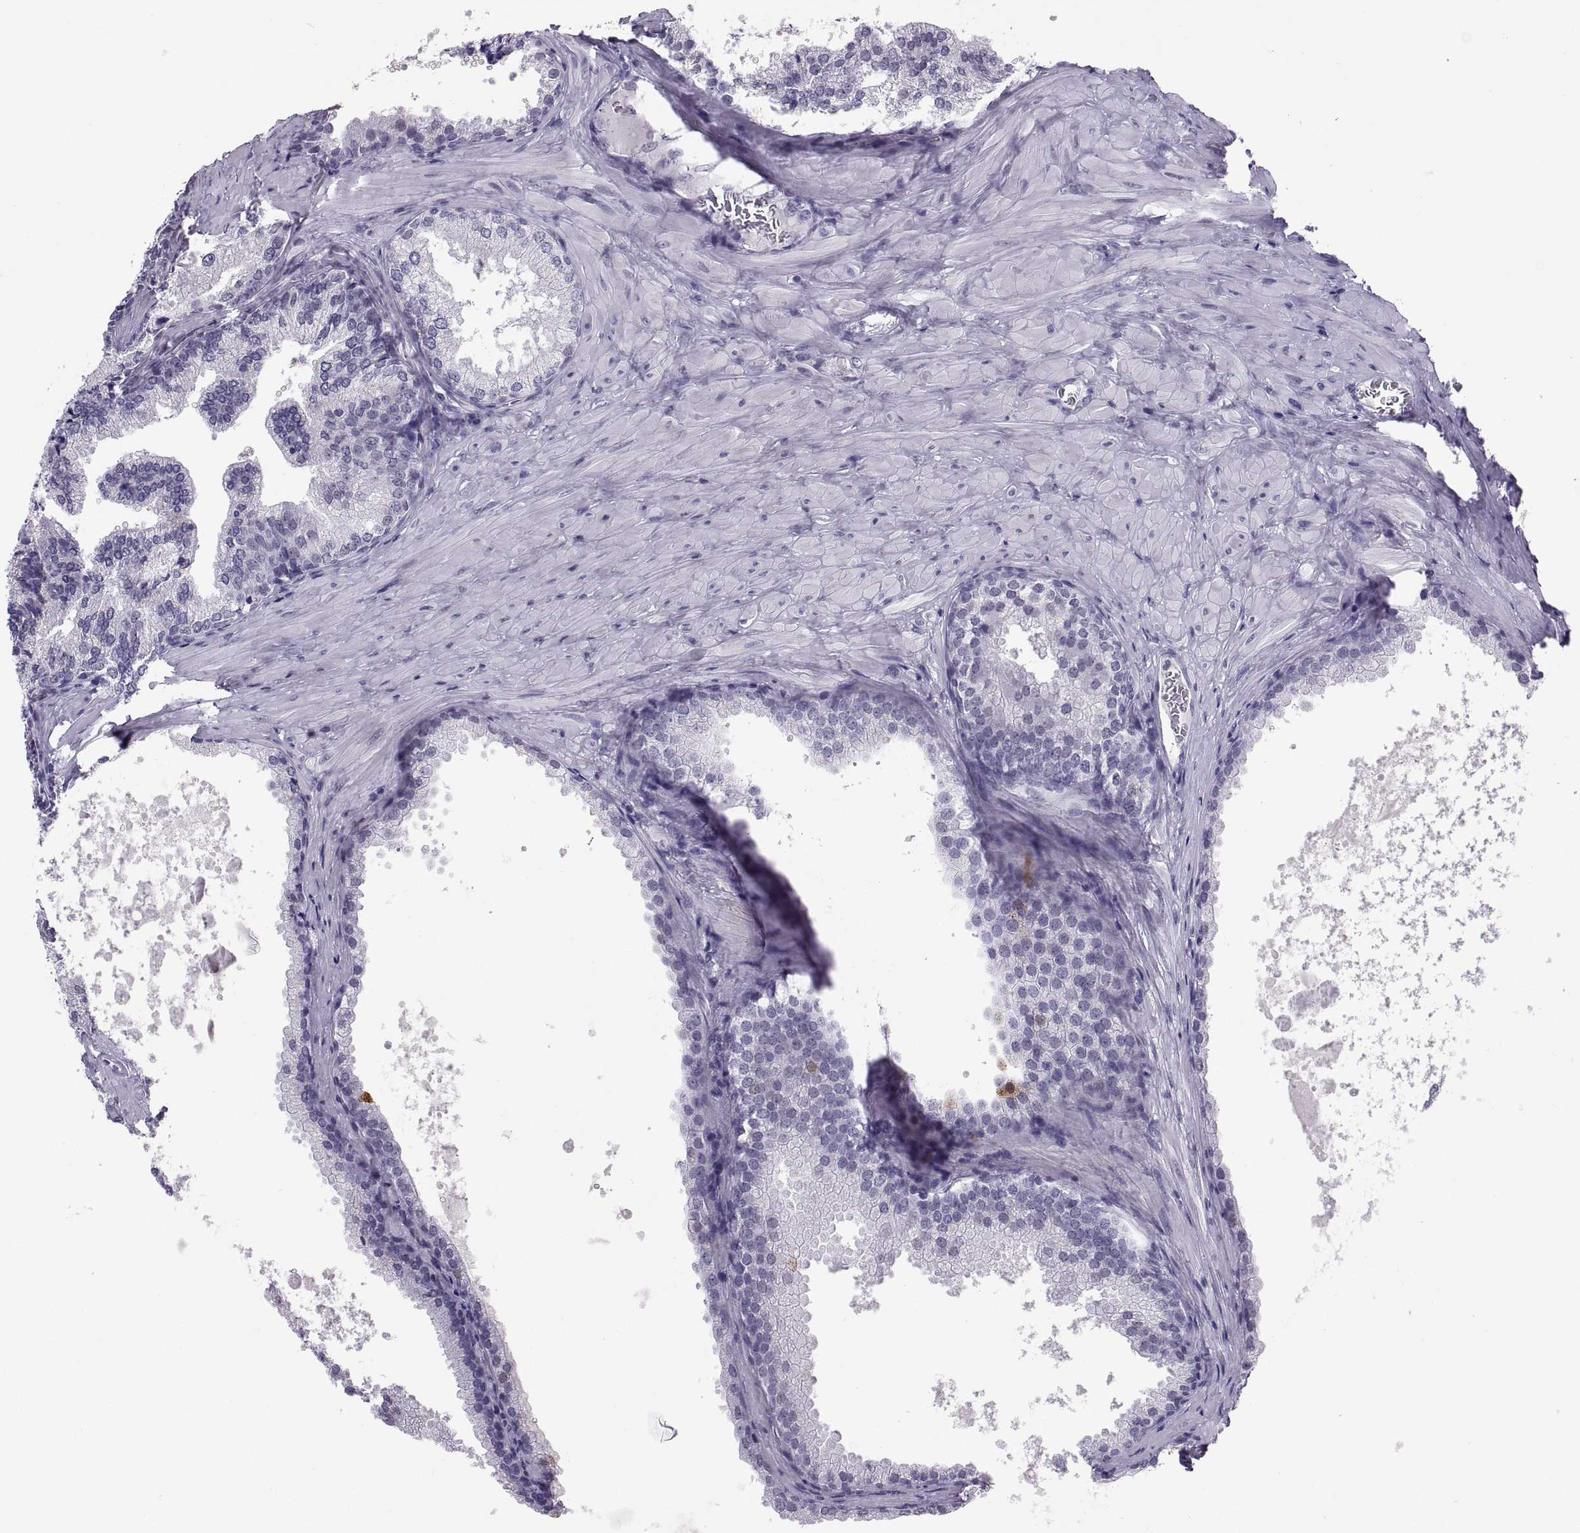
{"staining": {"intensity": "negative", "quantity": "none", "location": "none"}, "tissue": "prostate cancer", "cell_type": "Tumor cells", "image_type": "cancer", "snomed": [{"axis": "morphology", "description": "Adenocarcinoma, Low grade"}, {"axis": "topography", "description": "Prostate"}], "caption": "Immunohistochemical staining of adenocarcinoma (low-grade) (prostate) exhibits no significant positivity in tumor cells.", "gene": "CARTPT", "patient": {"sex": "male", "age": 56}}